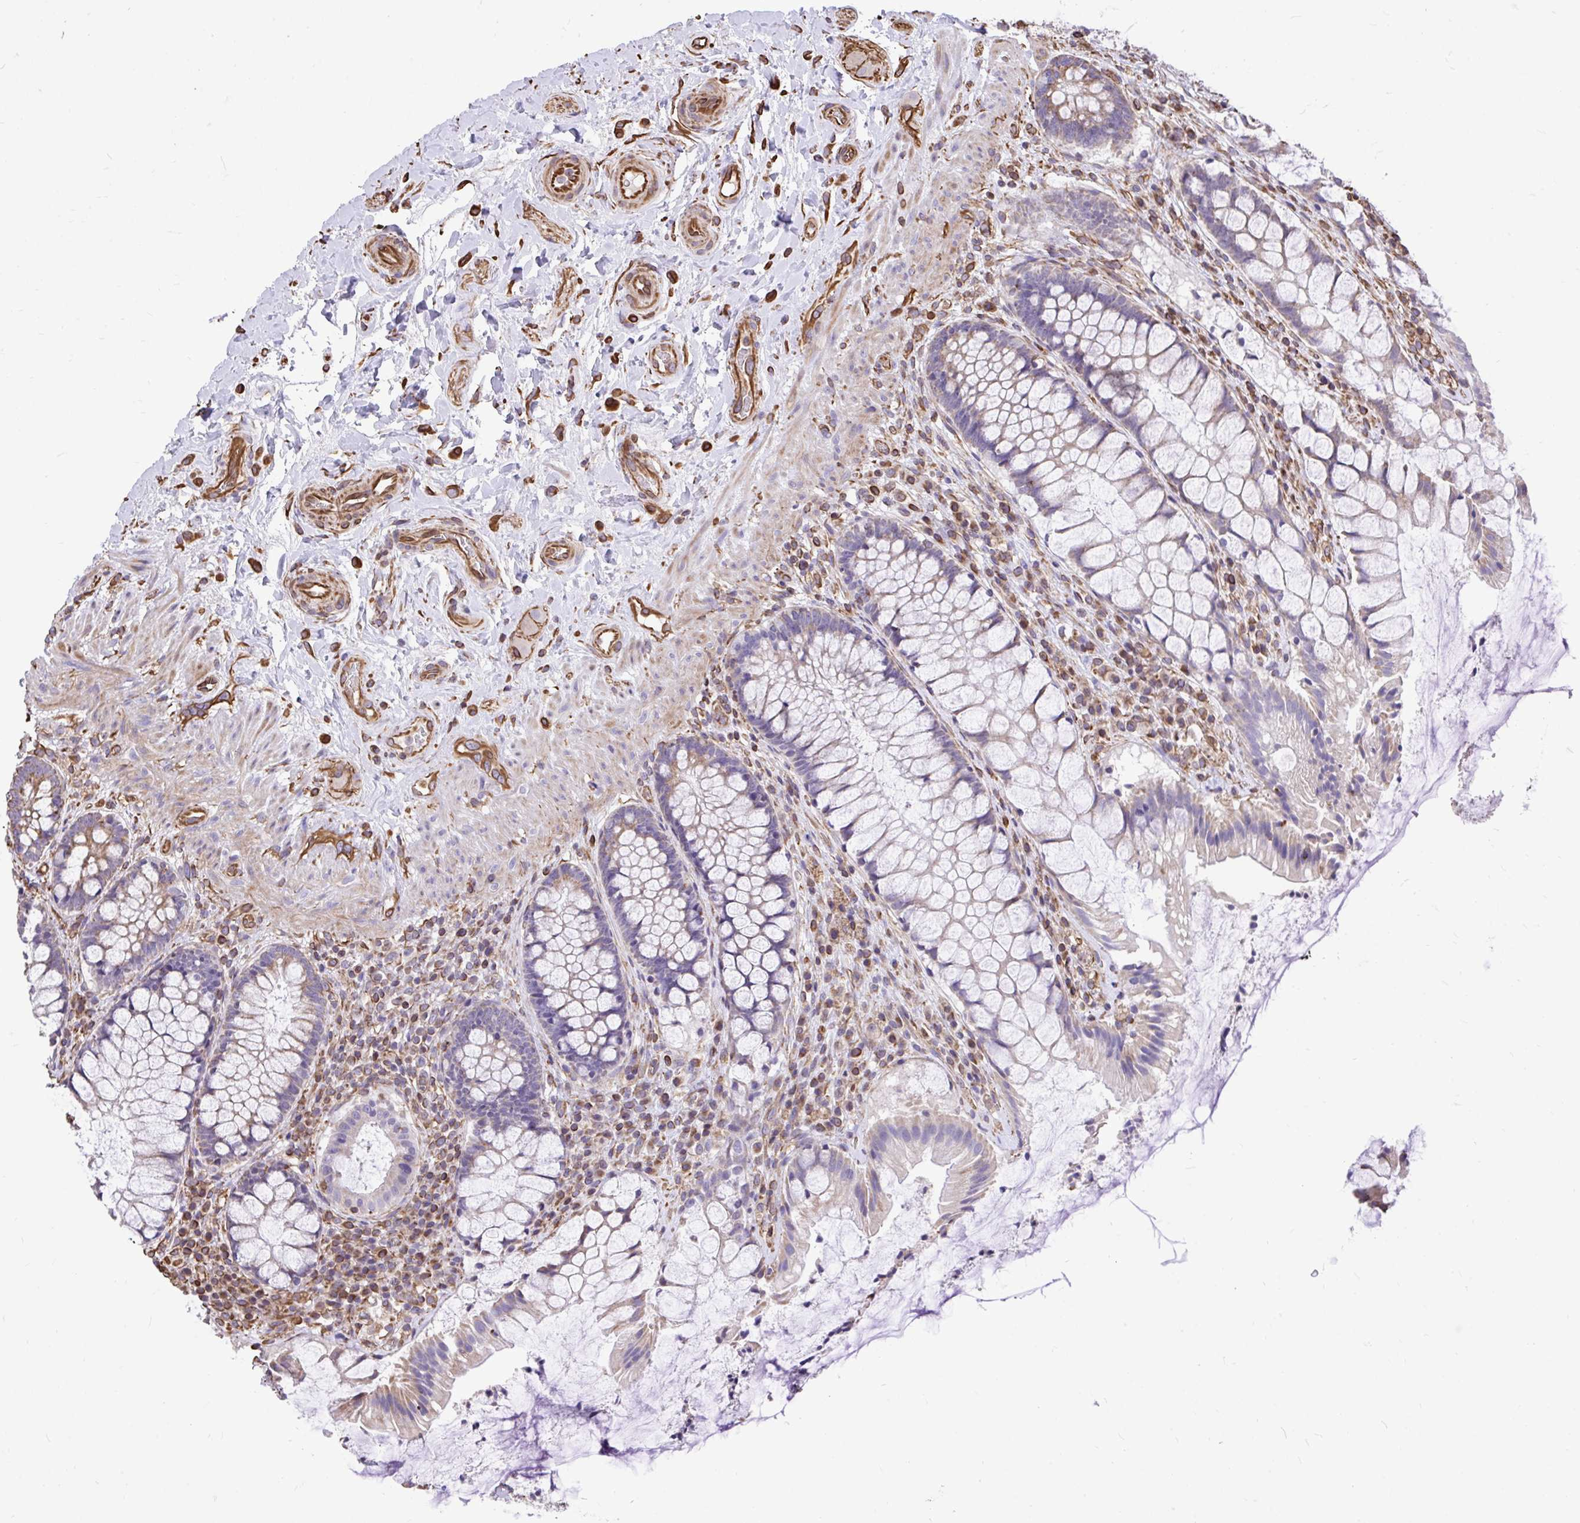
{"staining": {"intensity": "weak", "quantity": "25%-75%", "location": "cytoplasmic/membranous"}, "tissue": "rectum", "cell_type": "Glandular cells", "image_type": "normal", "snomed": [{"axis": "morphology", "description": "Normal tissue, NOS"}, {"axis": "topography", "description": "Rectum"}], "caption": "Unremarkable rectum was stained to show a protein in brown. There is low levels of weak cytoplasmic/membranous positivity in approximately 25%-75% of glandular cells. Nuclei are stained in blue.", "gene": "RNF103", "patient": {"sex": "female", "age": 58}}